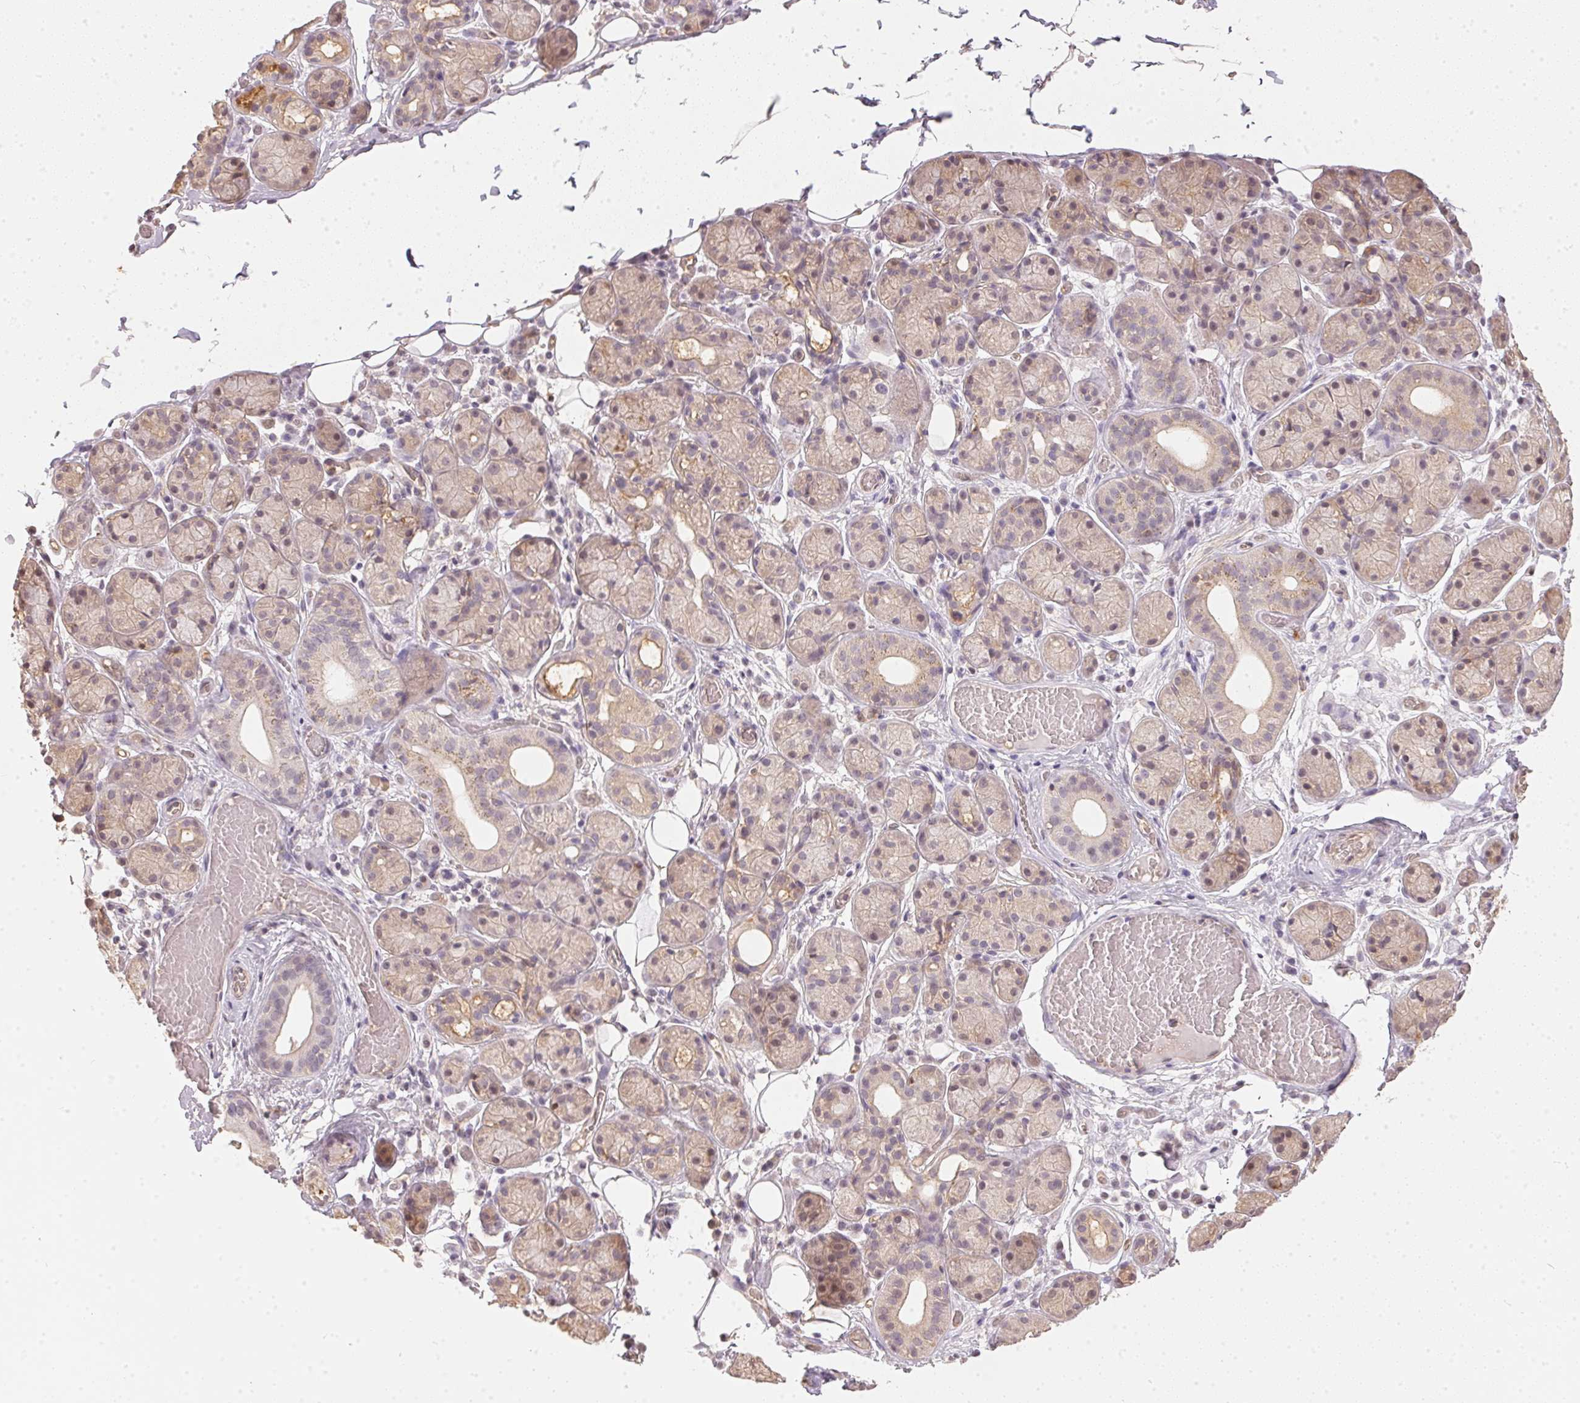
{"staining": {"intensity": "weak", "quantity": "25%-75%", "location": "cytoplasmic/membranous"}, "tissue": "salivary gland", "cell_type": "Glandular cells", "image_type": "normal", "snomed": [{"axis": "morphology", "description": "Normal tissue, NOS"}, {"axis": "topography", "description": "Salivary gland"}, {"axis": "topography", "description": "Peripheral nerve tissue"}], "caption": "Benign salivary gland shows weak cytoplasmic/membranous staining in approximately 25%-75% of glandular cells.", "gene": "BLMH", "patient": {"sex": "male", "age": 71}}